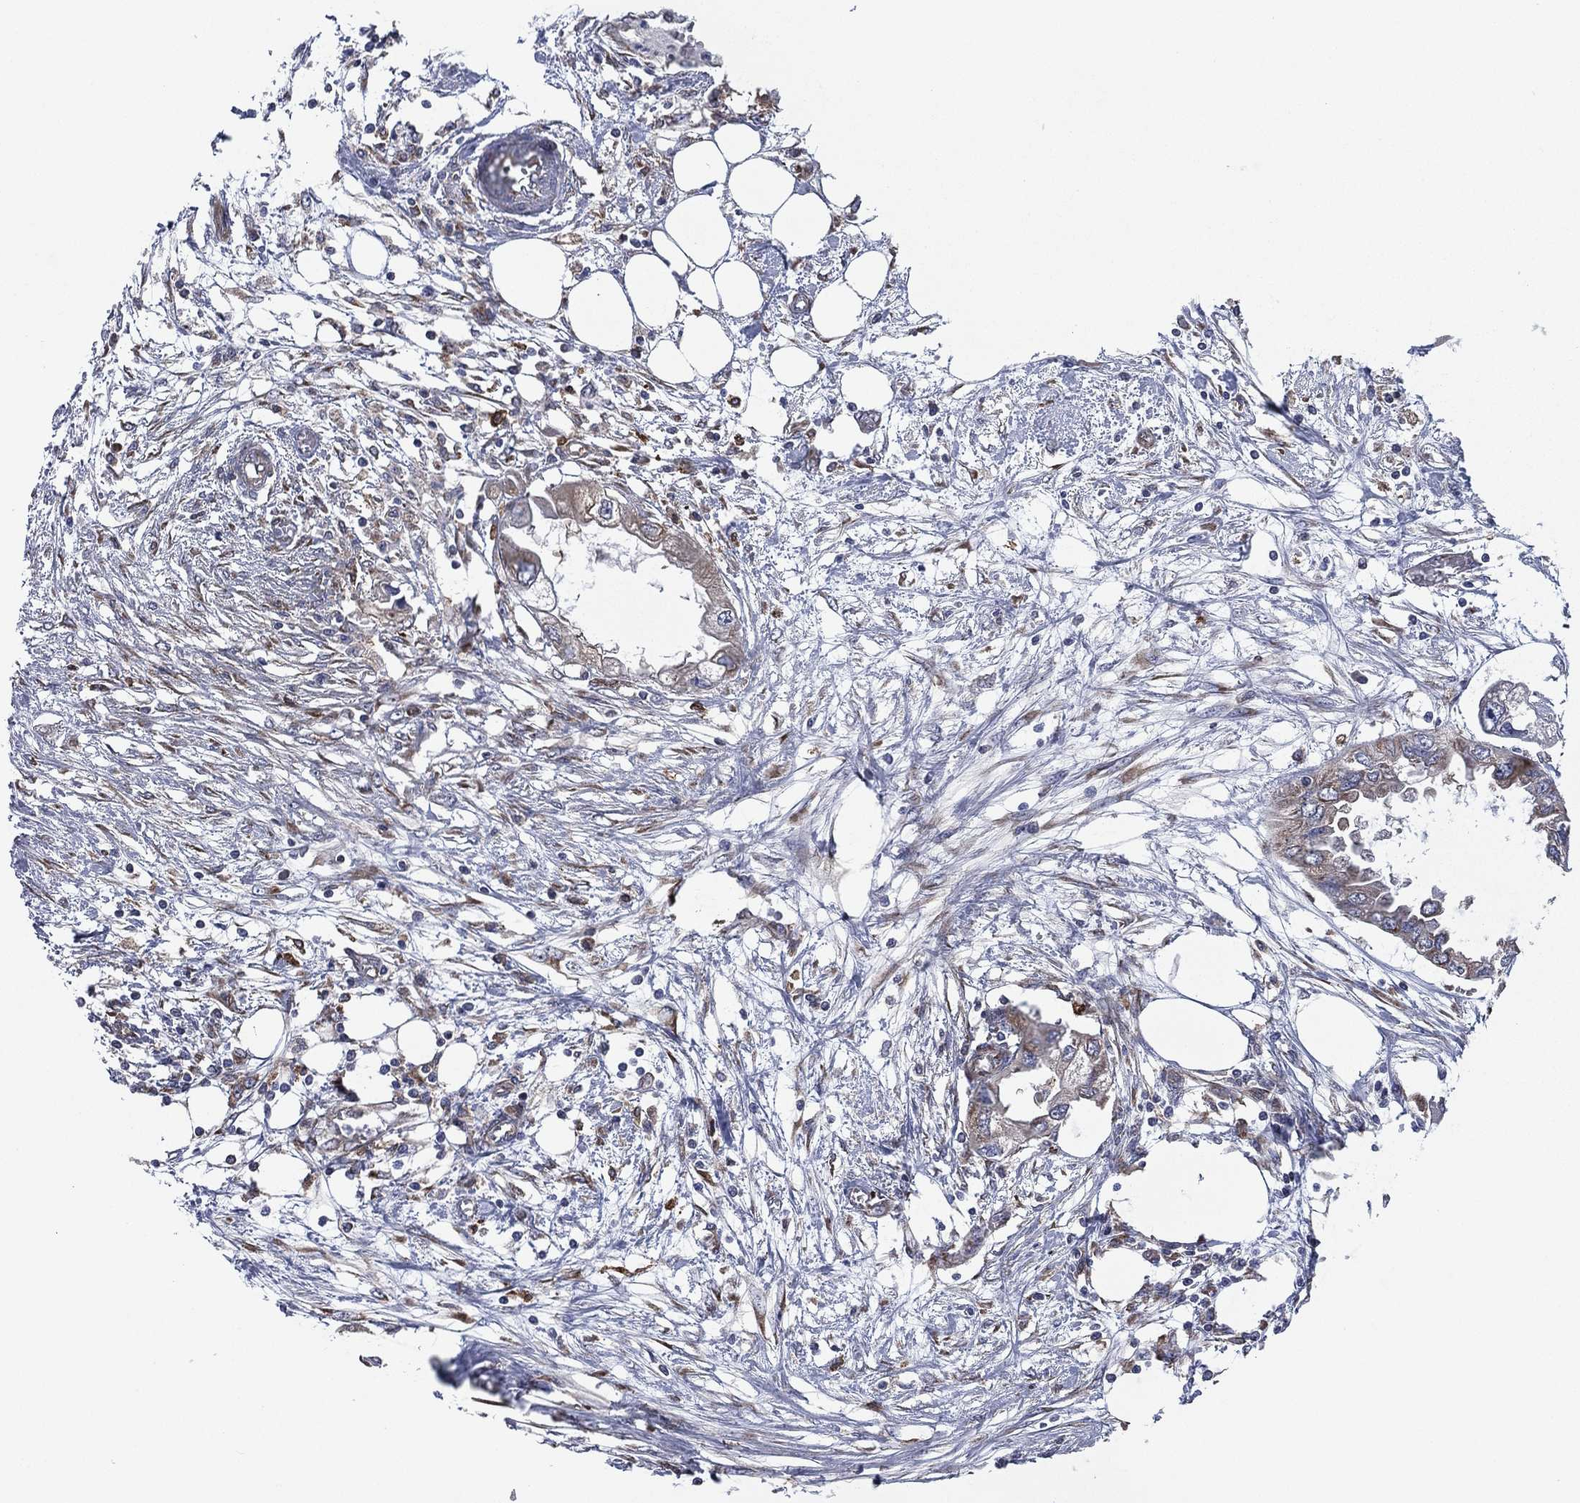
{"staining": {"intensity": "weak", "quantity": "<25%", "location": "cytoplasmic/membranous"}, "tissue": "endometrial cancer", "cell_type": "Tumor cells", "image_type": "cancer", "snomed": [{"axis": "morphology", "description": "Adenocarcinoma, NOS"}, {"axis": "morphology", "description": "Adenocarcinoma, metastatic, NOS"}, {"axis": "topography", "description": "Adipose tissue"}, {"axis": "topography", "description": "Endometrium"}], "caption": "This image is of endometrial cancer stained with immunohistochemistry to label a protein in brown with the nuclei are counter-stained blue. There is no staining in tumor cells.", "gene": "C2orf76", "patient": {"sex": "female", "age": 67}}